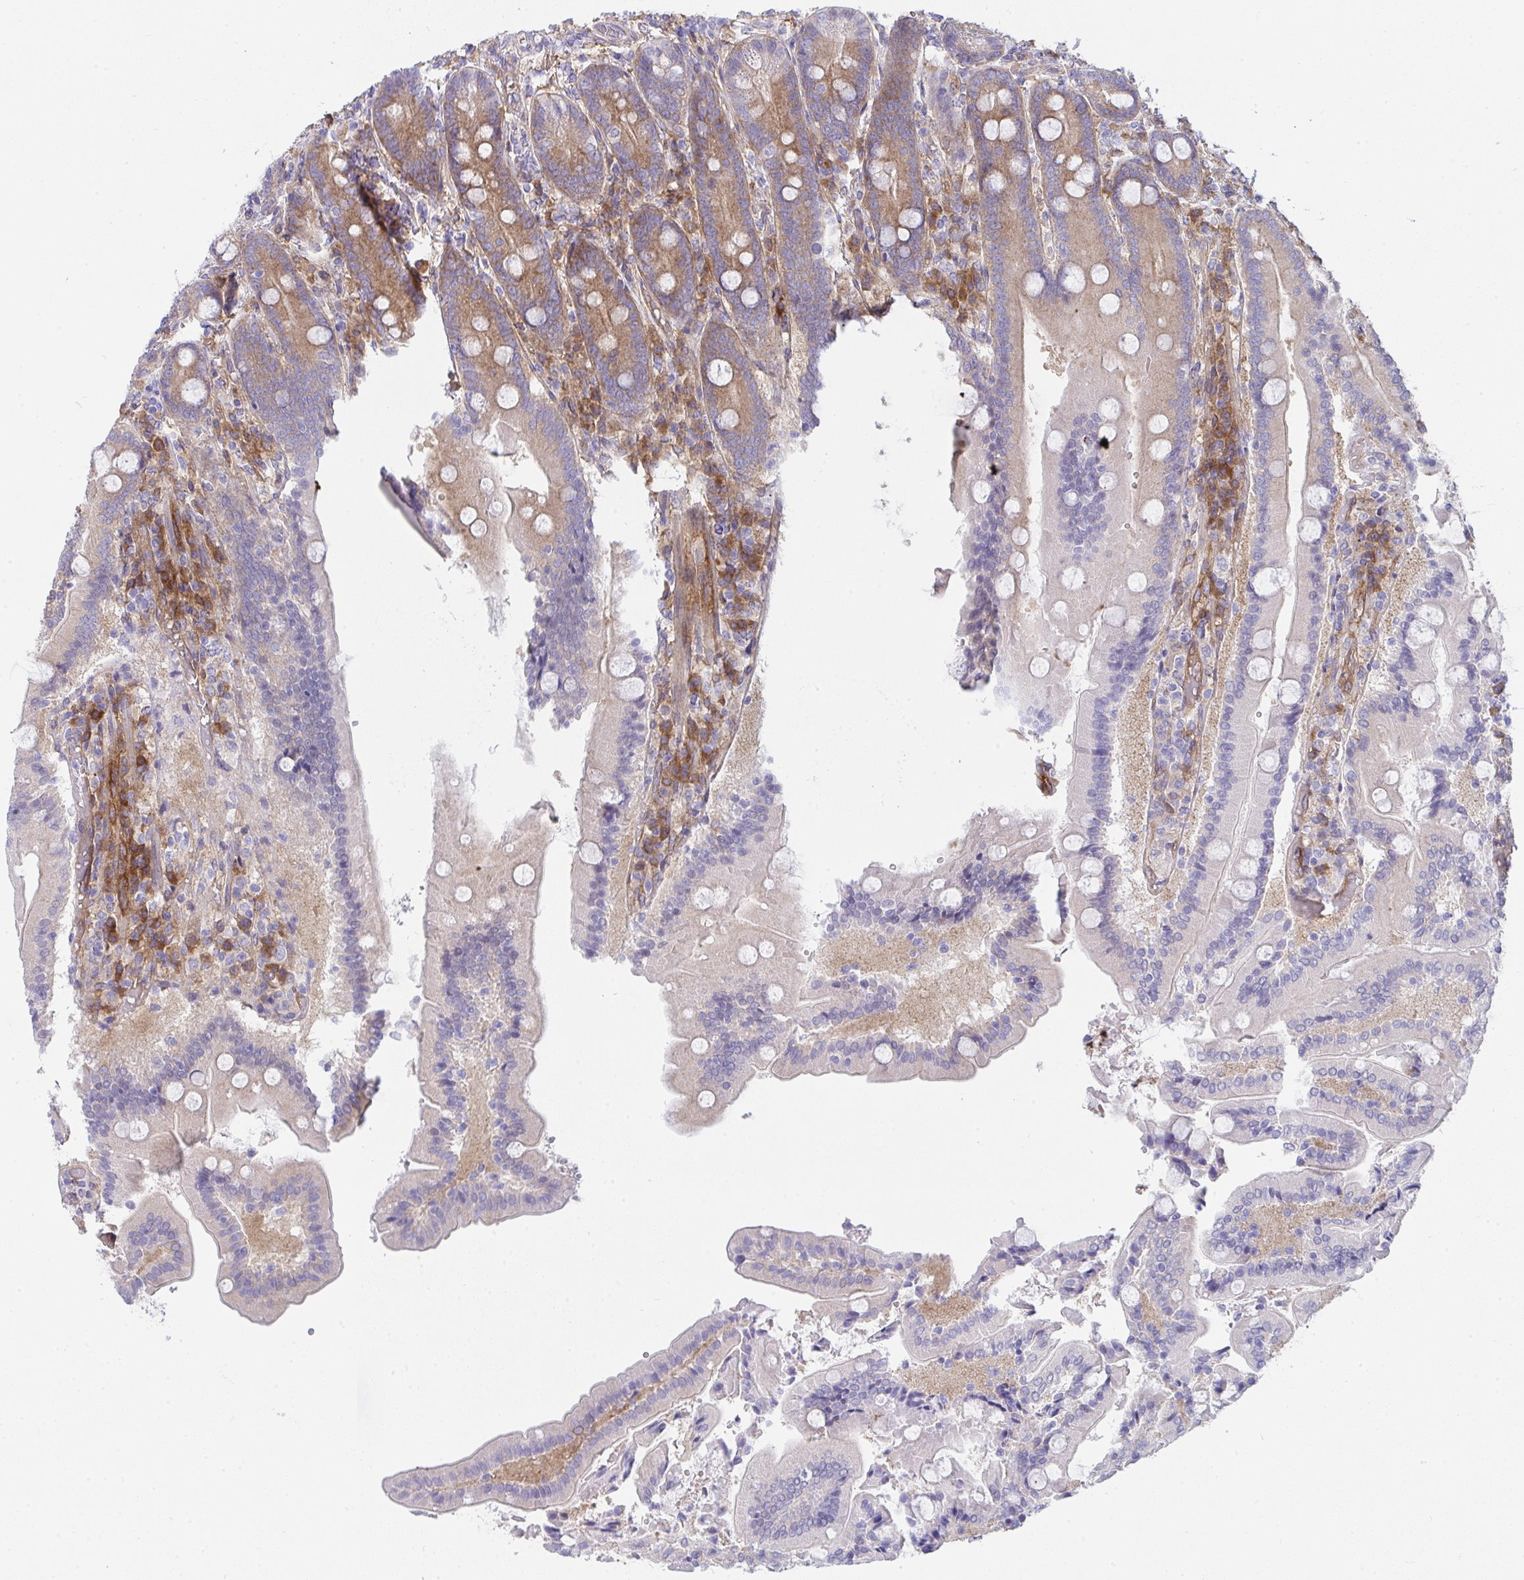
{"staining": {"intensity": "moderate", "quantity": "25%-75%", "location": "cytoplasmic/membranous"}, "tissue": "duodenum", "cell_type": "Glandular cells", "image_type": "normal", "snomed": [{"axis": "morphology", "description": "Normal tissue, NOS"}, {"axis": "topography", "description": "Duodenum"}], "caption": "Unremarkable duodenum was stained to show a protein in brown. There is medium levels of moderate cytoplasmic/membranous expression in approximately 25%-75% of glandular cells.", "gene": "GAB1", "patient": {"sex": "female", "age": 62}}